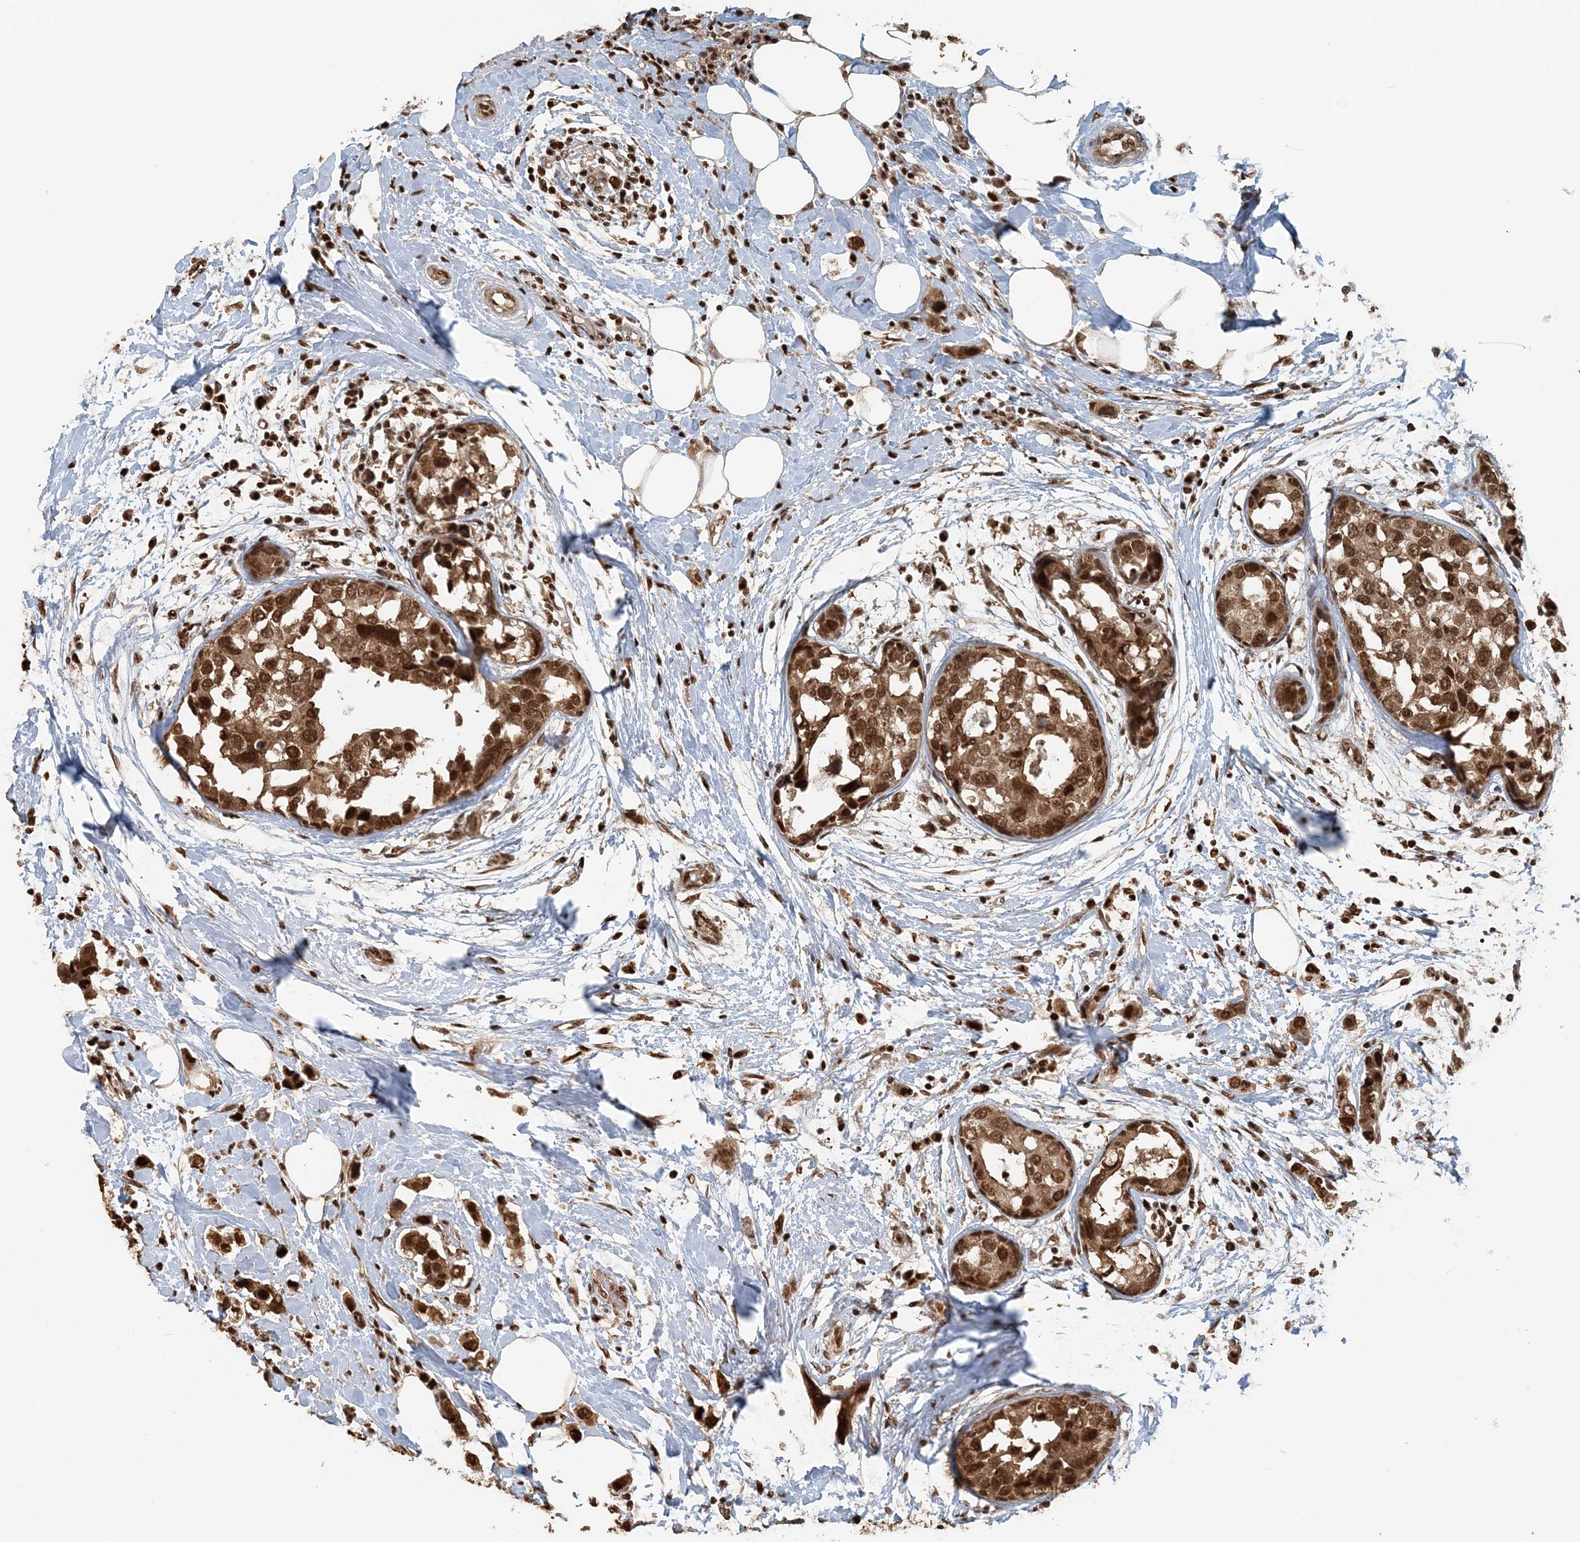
{"staining": {"intensity": "strong", "quantity": ">75%", "location": "cytoplasmic/membranous,nuclear"}, "tissue": "breast cancer", "cell_type": "Tumor cells", "image_type": "cancer", "snomed": [{"axis": "morphology", "description": "Normal tissue, NOS"}, {"axis": "morphology", "description": "Duct carcinoma"}, {"axis": "topography", "description": "Breast"}], "caption": "Breast infiltrating ductal carcinoma tissue exhibits strong cytoplasmic/membranous and nuclear staining in about >75% of tumor cells", "gene": "ARHGAP35", "patient": {"sex": "female", "age": 50}}